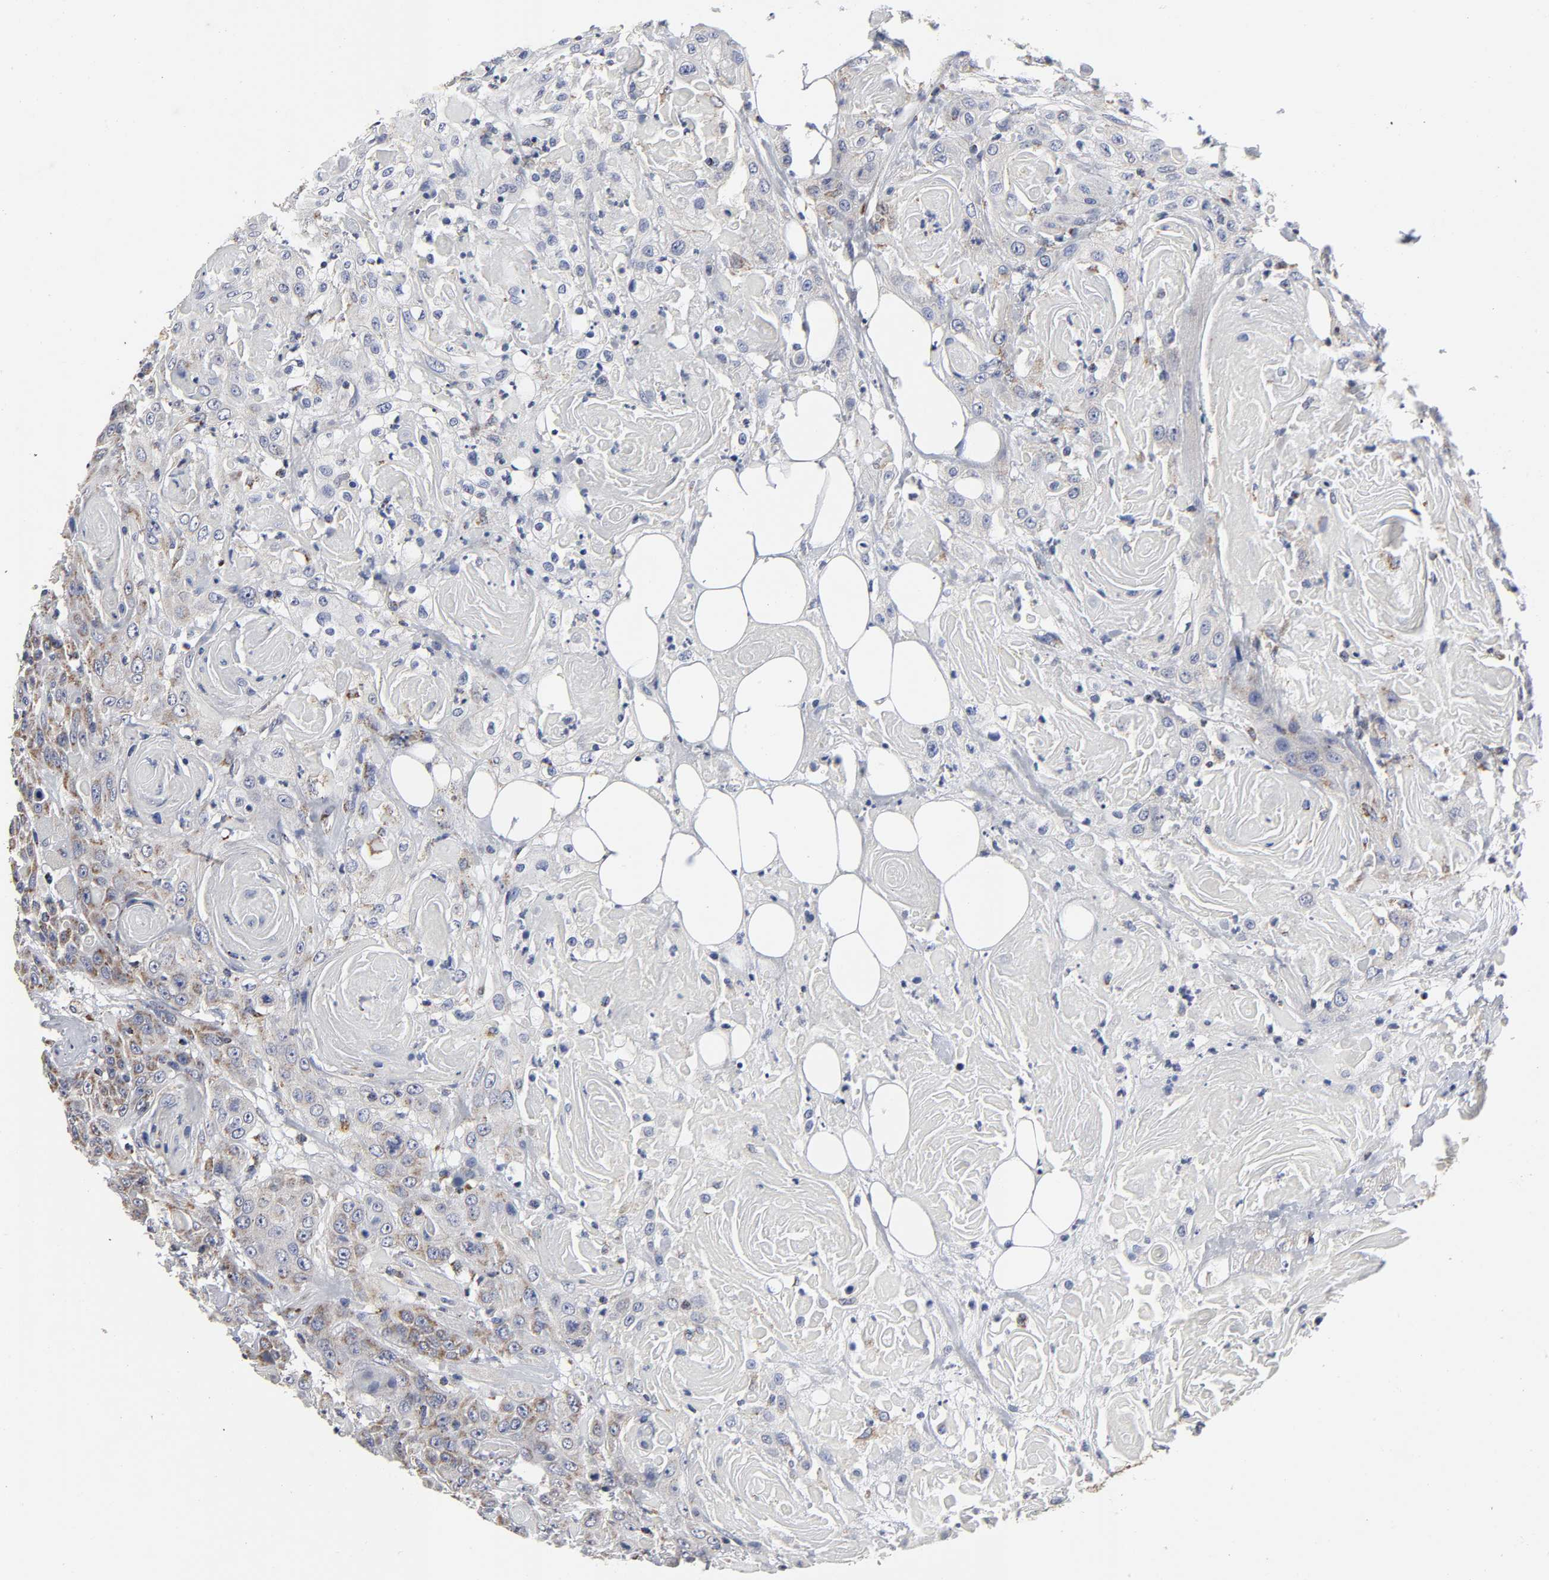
{"staining": {"intensity": "weak", "quantity": "25%-75%", "location": "cytoplasmic/membranous"}, "tissue": "head and neck cancer", "cell_type": "Tumor cells", "image_type": "cancer", "snomed": [{"axis": "morphology", "description": "Squamous cell carcinoma, NOS"}, {"axis": "topography", "description": "Head-Neck"}], "caption": "Brown immunohistochemical staining in head and neck cancer demonstrates weak cytoplasmic/membranous positivity in about 25%-75% of tumor cells.", "gene": "AOPEP", "patient": {"sex": "female", "age": 84}}